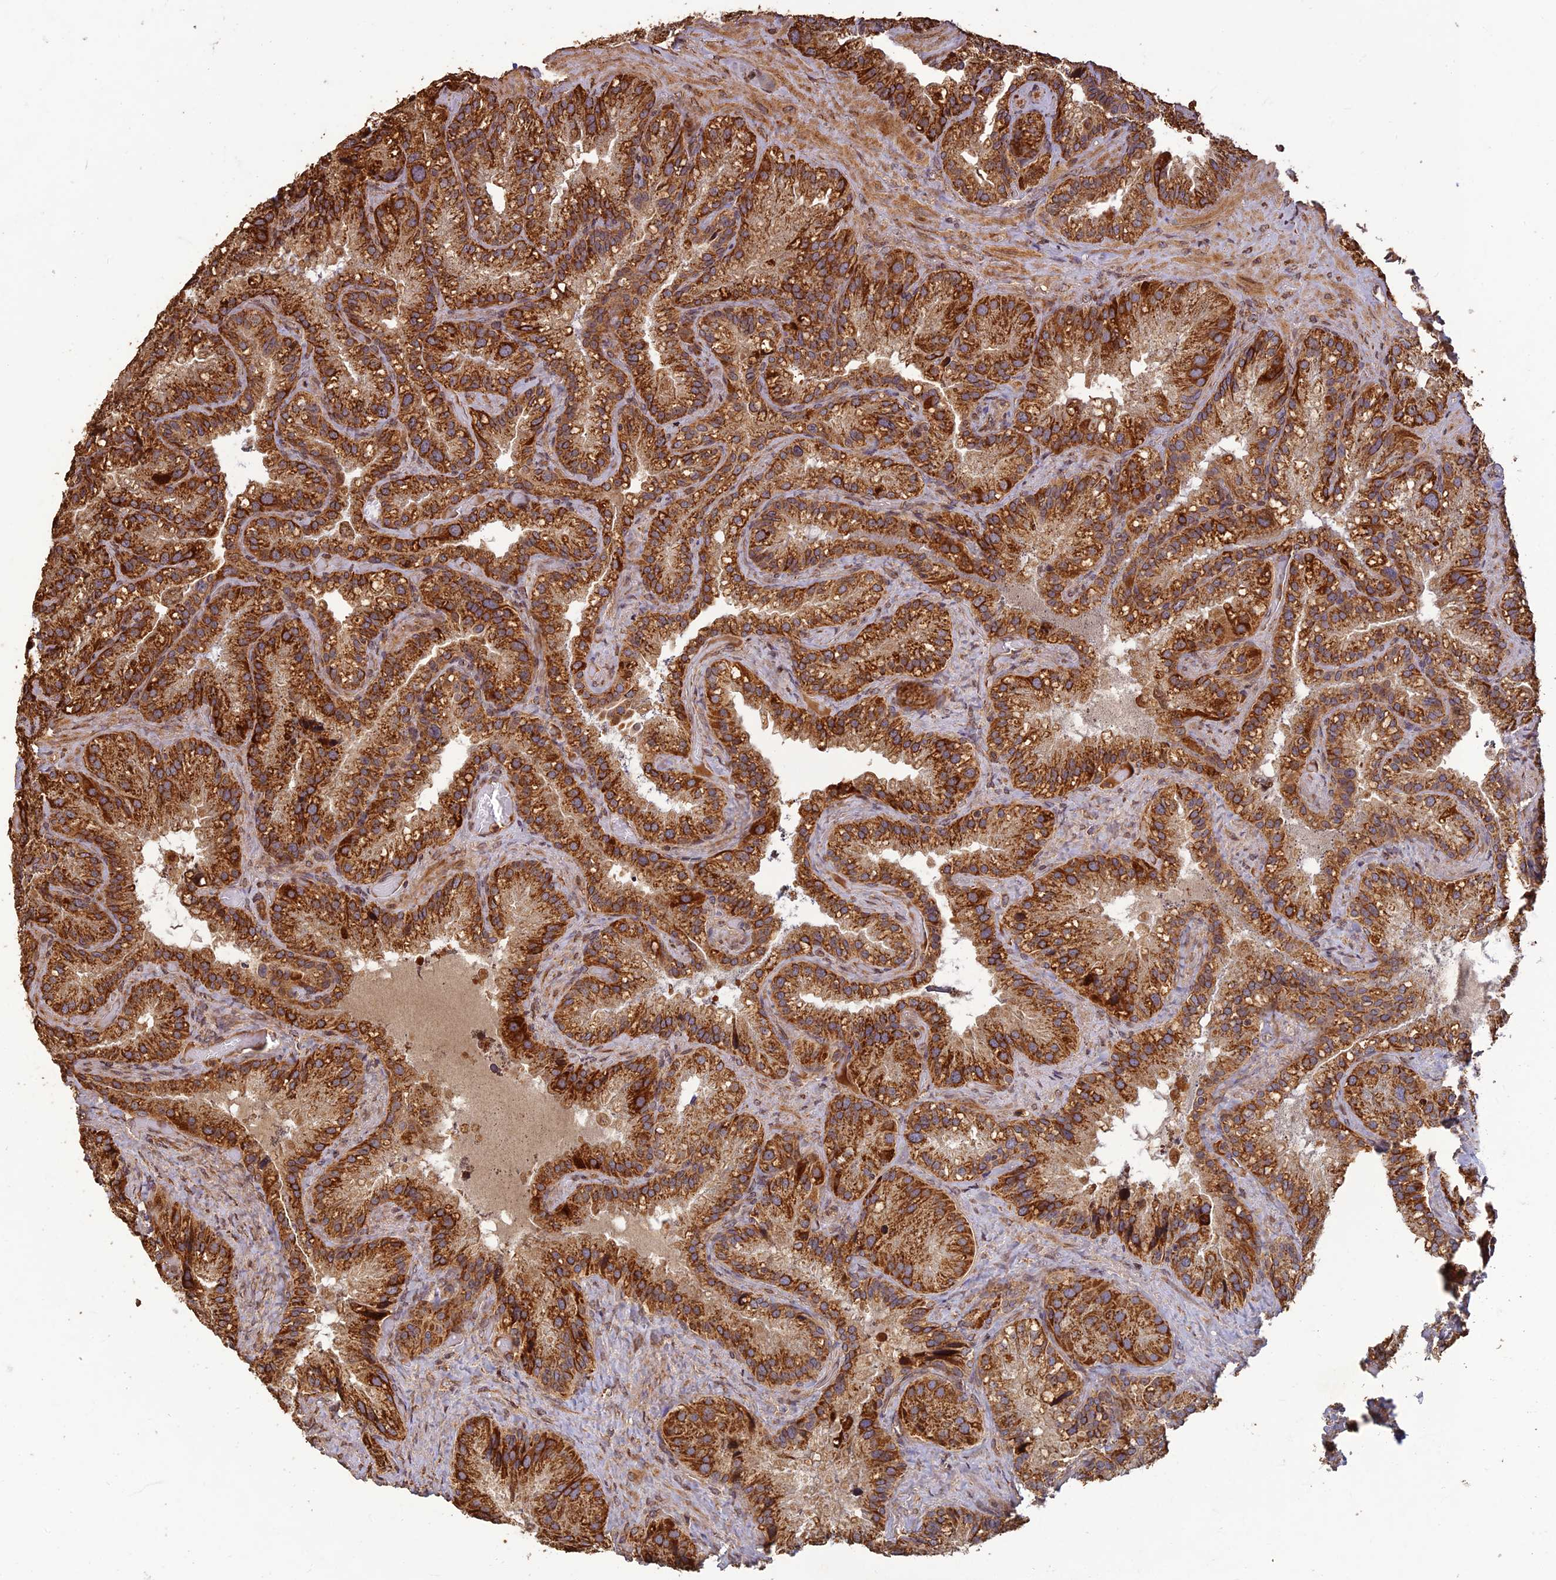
{"staining": {"intensity": "strong", "quantity": ">75%", "location": "cytoplasmic/membranous"}, "tissue": "seminal vesicle", "cell_type": "Glandular cells", "image_type": "normal", "snomed": [{"axis": "morphology", "description": "Normal tissue, NOS"}, {"axis": "topography", "description": "Prostate"}, {"axis": "topography", "description": "Seminal veicle"}], "caption": "Glandular cells reveal strong cytoplasmic/membranous expression in approximately >75% of cells in unremarkable seminal vesicle.", "gene": "CORO1C", "patient": {"sex": "male", "age": 68}}